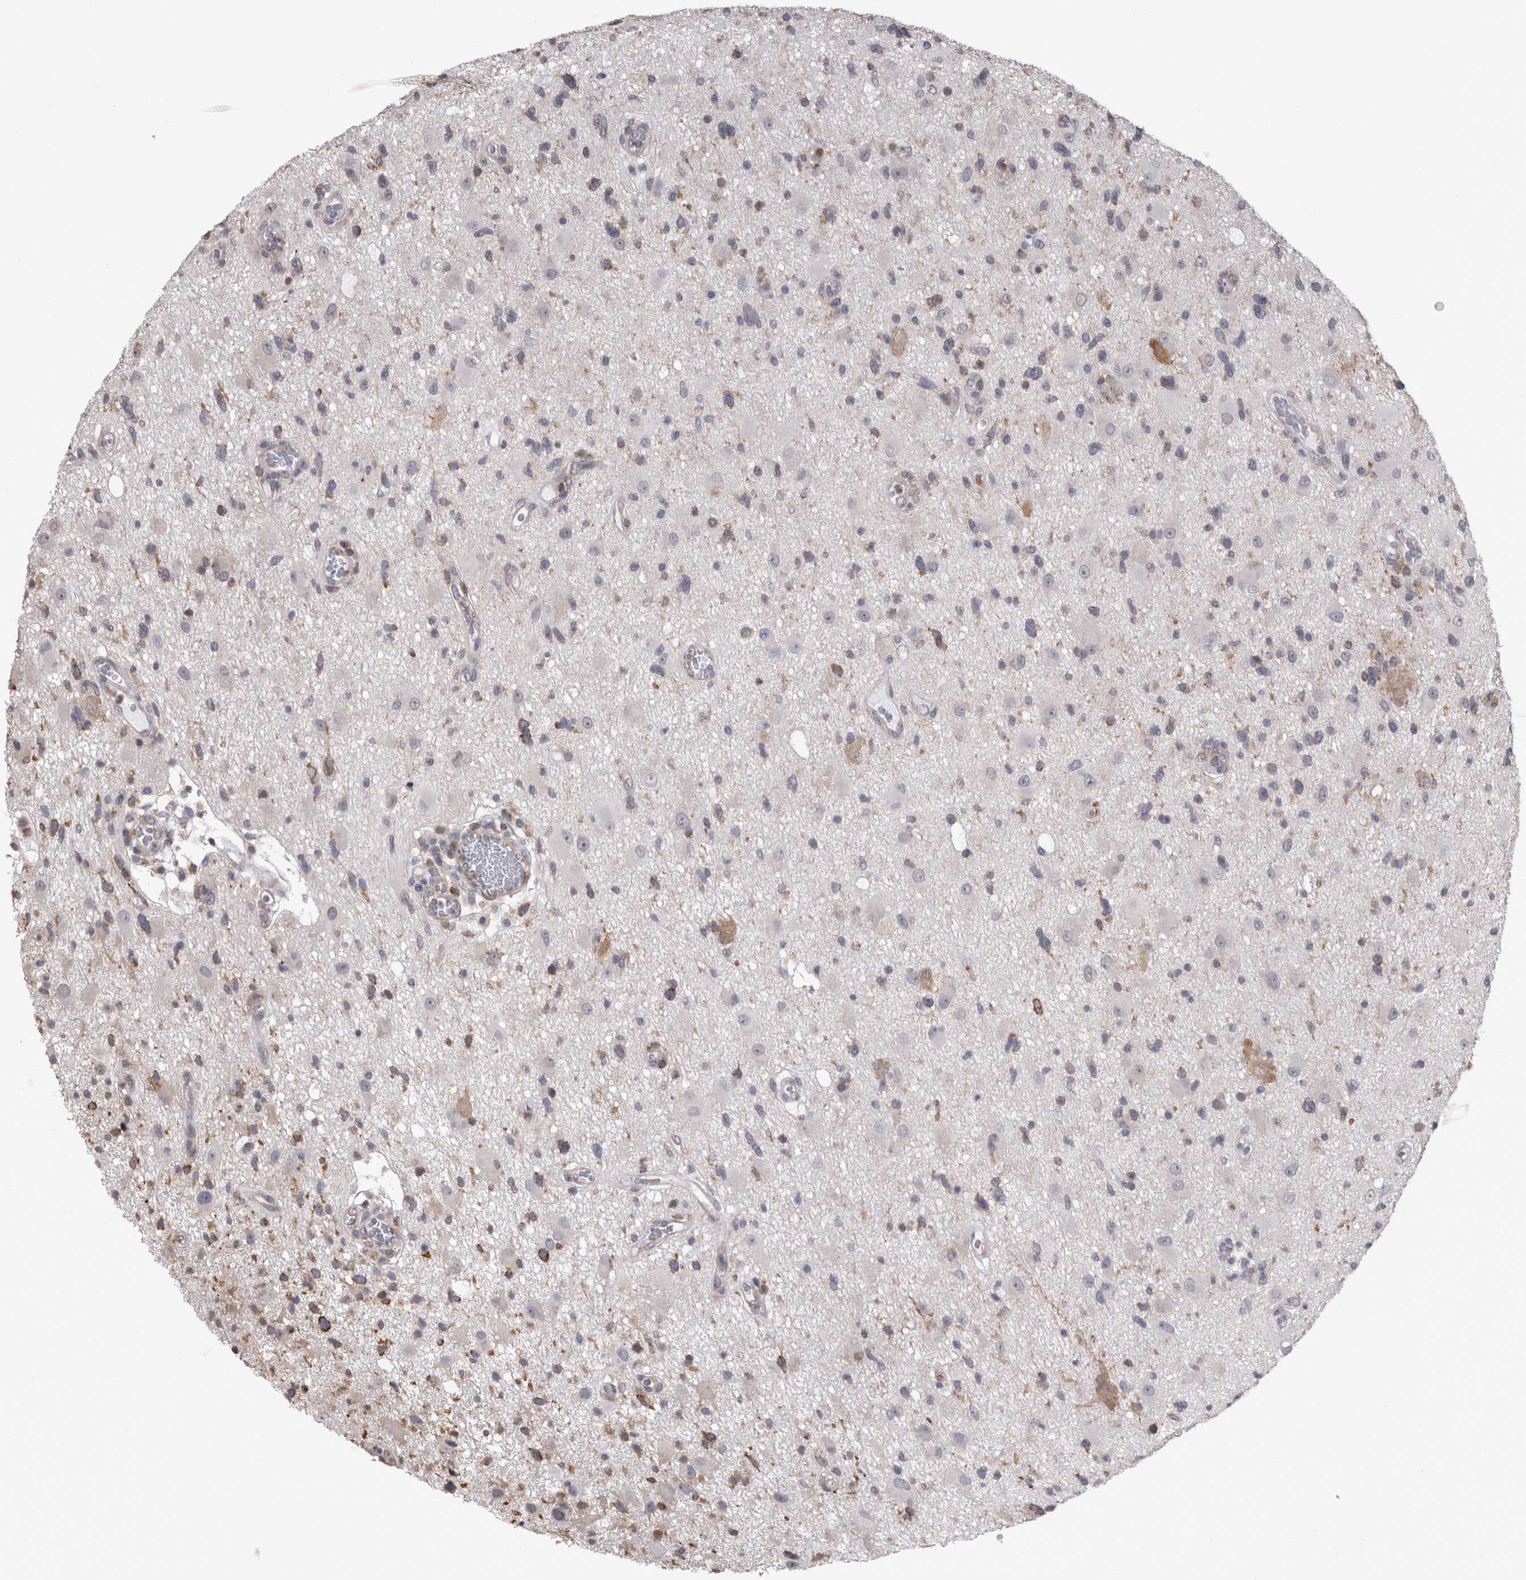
{"staining": {"intensity": "moderate", "quantity": "<25%", "location": "cytoplasmic/membranous"}, "tissue": "glioma", "cell_type": "Tumor cells", "image_type": "cancer", "snomed": [{"axis": "morphology", "description": "Glioma, malignant, High grade"}, {"axis": "topography", "description": "Brain"}], "caption": "Immunohistochemistry image of malignant glioma (high-grade) stained for a protein (brown), which shows low levels of moderate cytoplasmic/membranous positivity in about <25% of tumor cells.", "gene": "DDX6", "patient": {"sex": "male", "age": 33}}